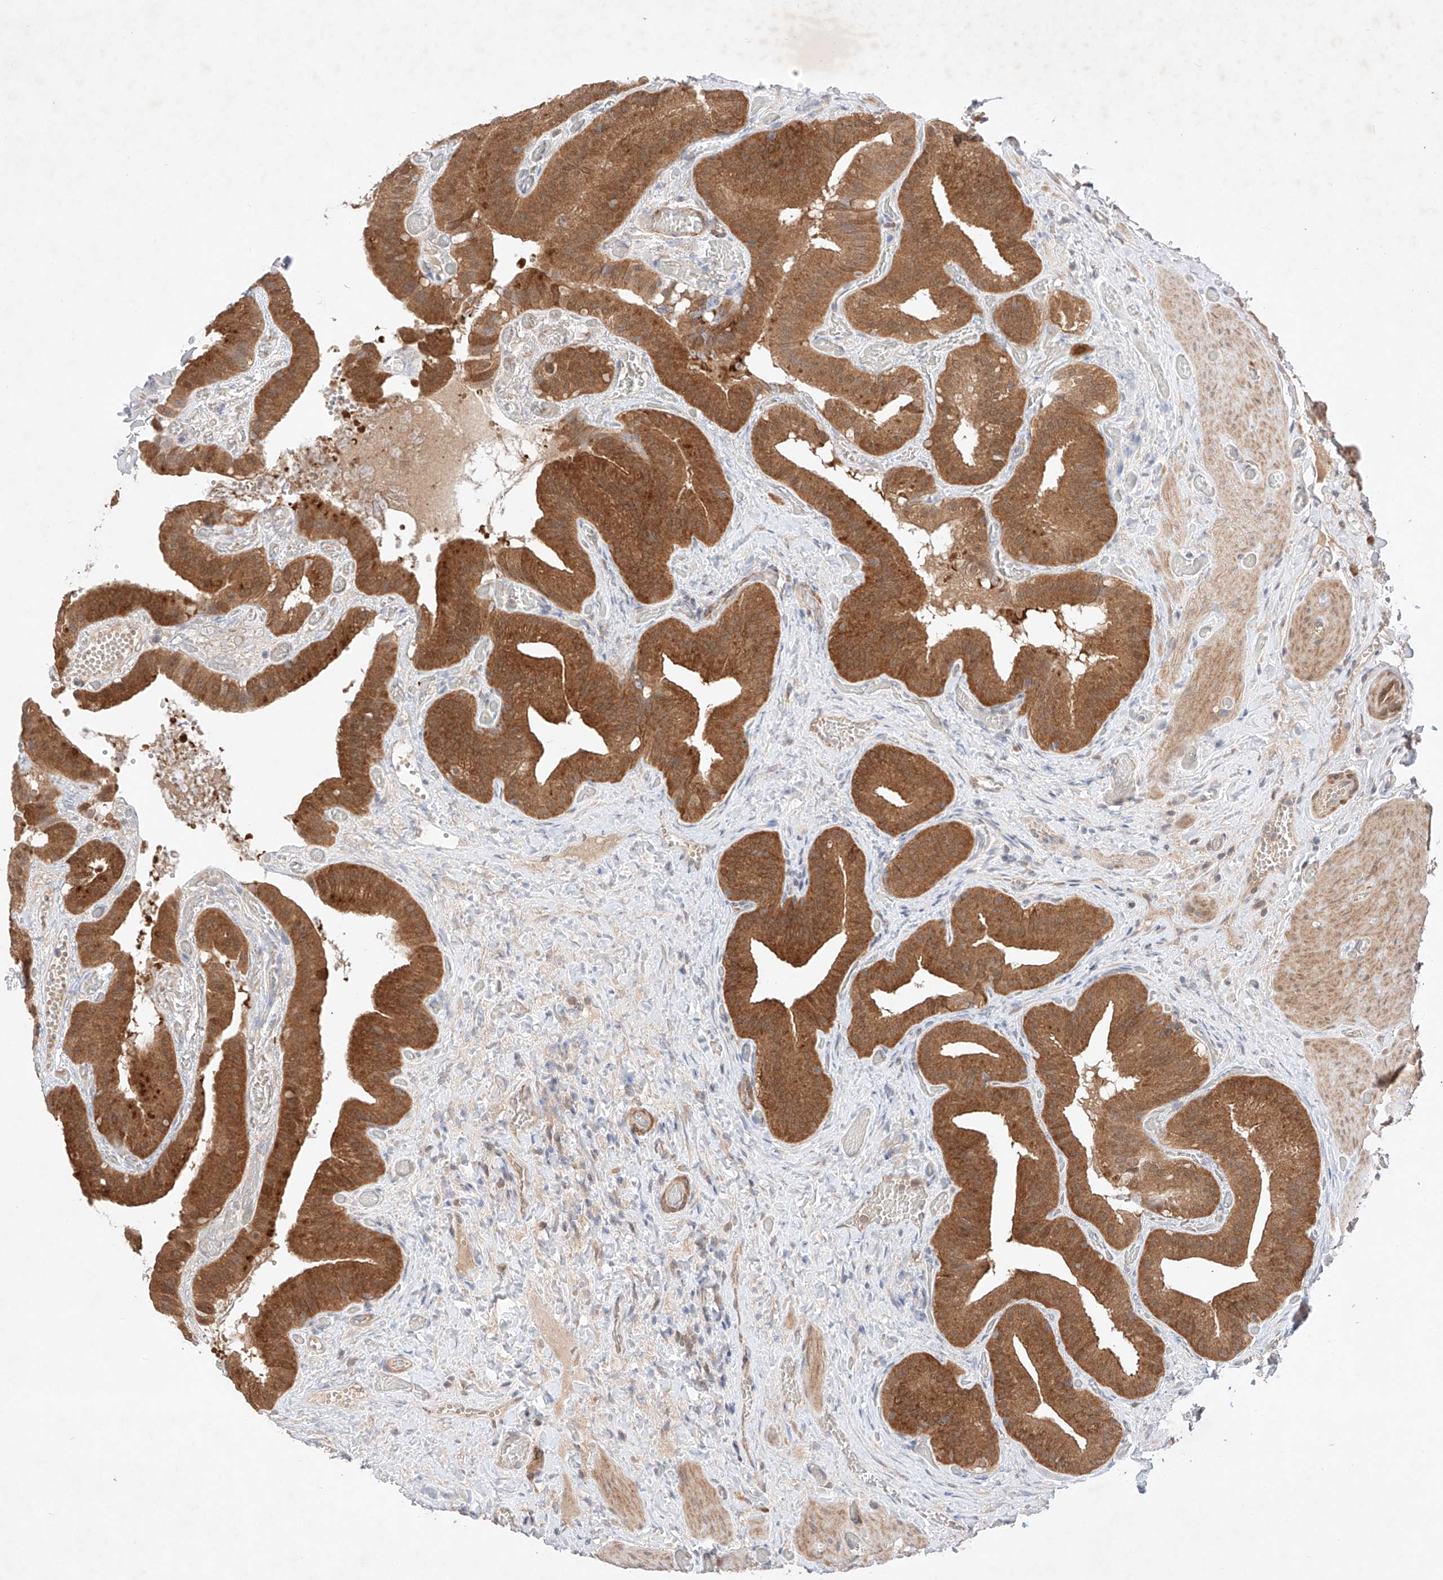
{"staining": {"intensity": "strong", "quantity": ">75%", "location": "cytoplasmic/membranous"}, "tissue": "gallbladder", "cell_type": "Glandular cells", "image_type": "normal", "snomed": [{"axis": "morphology", "description": "Normal tissue, NOS"}, {"axis": "topography", "description": "Gallbladder"}], "caption": "High-power microscopy captured an immunohistochemistry histopathology image of normal gallbladder, revealing strong cytoplasmic/membranous staining in approximately >75% of glandular cells. (brown staining indicates protein expression, while blue staining denotes nuclei).", "gene": "ZNF124", "patient": {"sex": "female", "age": 64}}